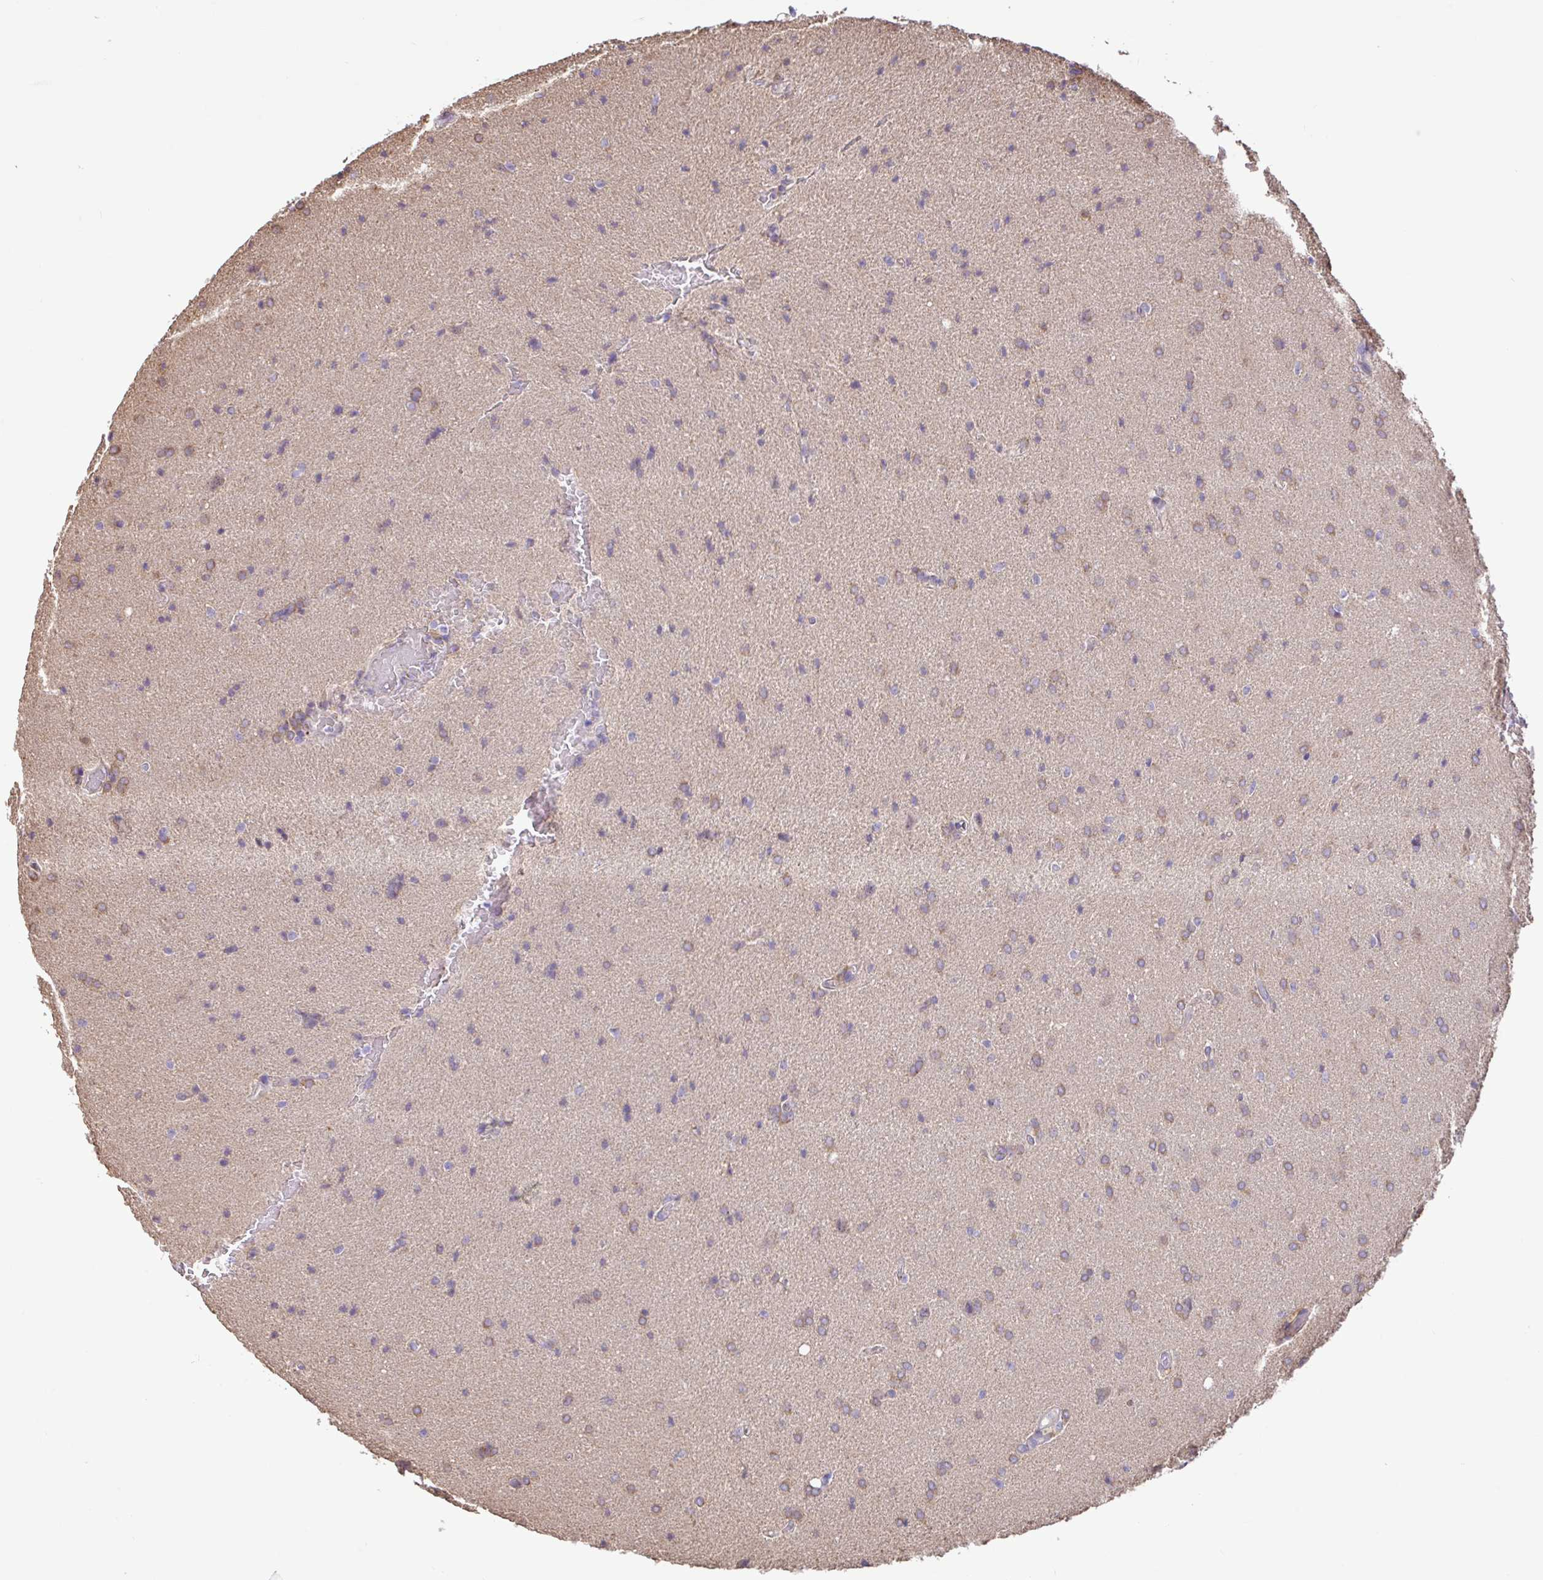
{"staining": {"intensity": "weak", "quantity": "25%-75%", "location": "cytoplasmic/membranous"}, "tissue": "glioma", "cell_type": "Tumor cells", "image_type": "cancer", "snomed": [{"axis": "morphology", "description": "Glioma, malignant, High grade"}, {"axis": "topography", "description": "Brain"}], "caption": "Protein expression analysis of human glioma reveals weak cytoplasmic/membranous expression in approximately 25%-75% of tumor cells.", "gene": "PLCD4", "patient": {"sex": "male", "age": 56}}